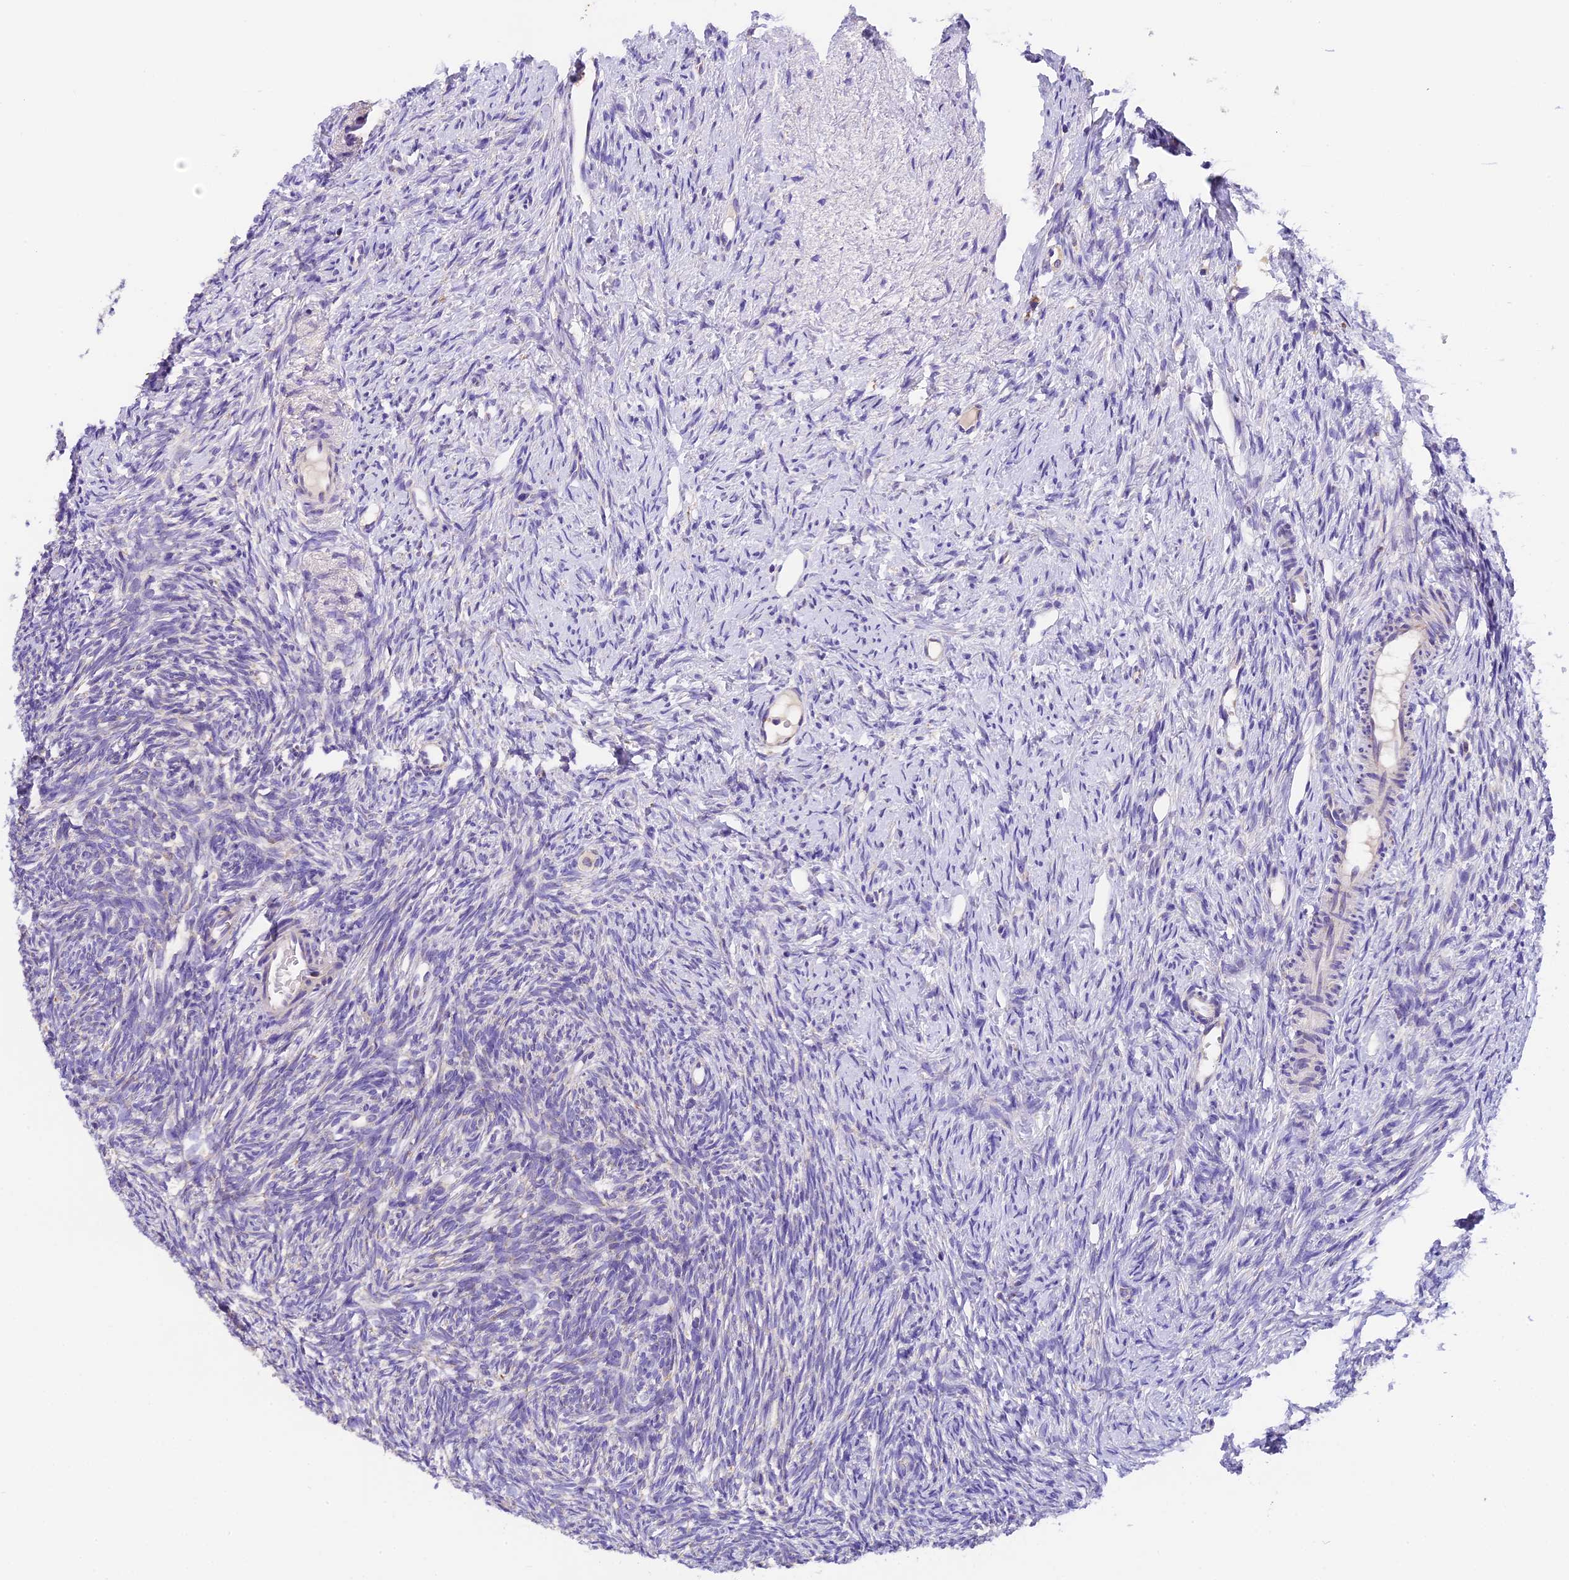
{"staining": {"intensity": "negative", "quantity": "none", "location": "none"}, "tissue": "ovary", "cell_type": "Follicle cells", "image_type": "normal", "snomed": [{"axis": "morphology", "description": "Normal tissue, NOS"}, {"axis": "topography", "description": "Ovary"}], "caption": "This histopathology image is of normal ovary stained with immunohistochemistry to label a protein in brown with the nuclei are counter-stained blue. There is no staining in follicle cells.", "gene": "MGME1", "patient": {"sex": "female", "age": 51}}